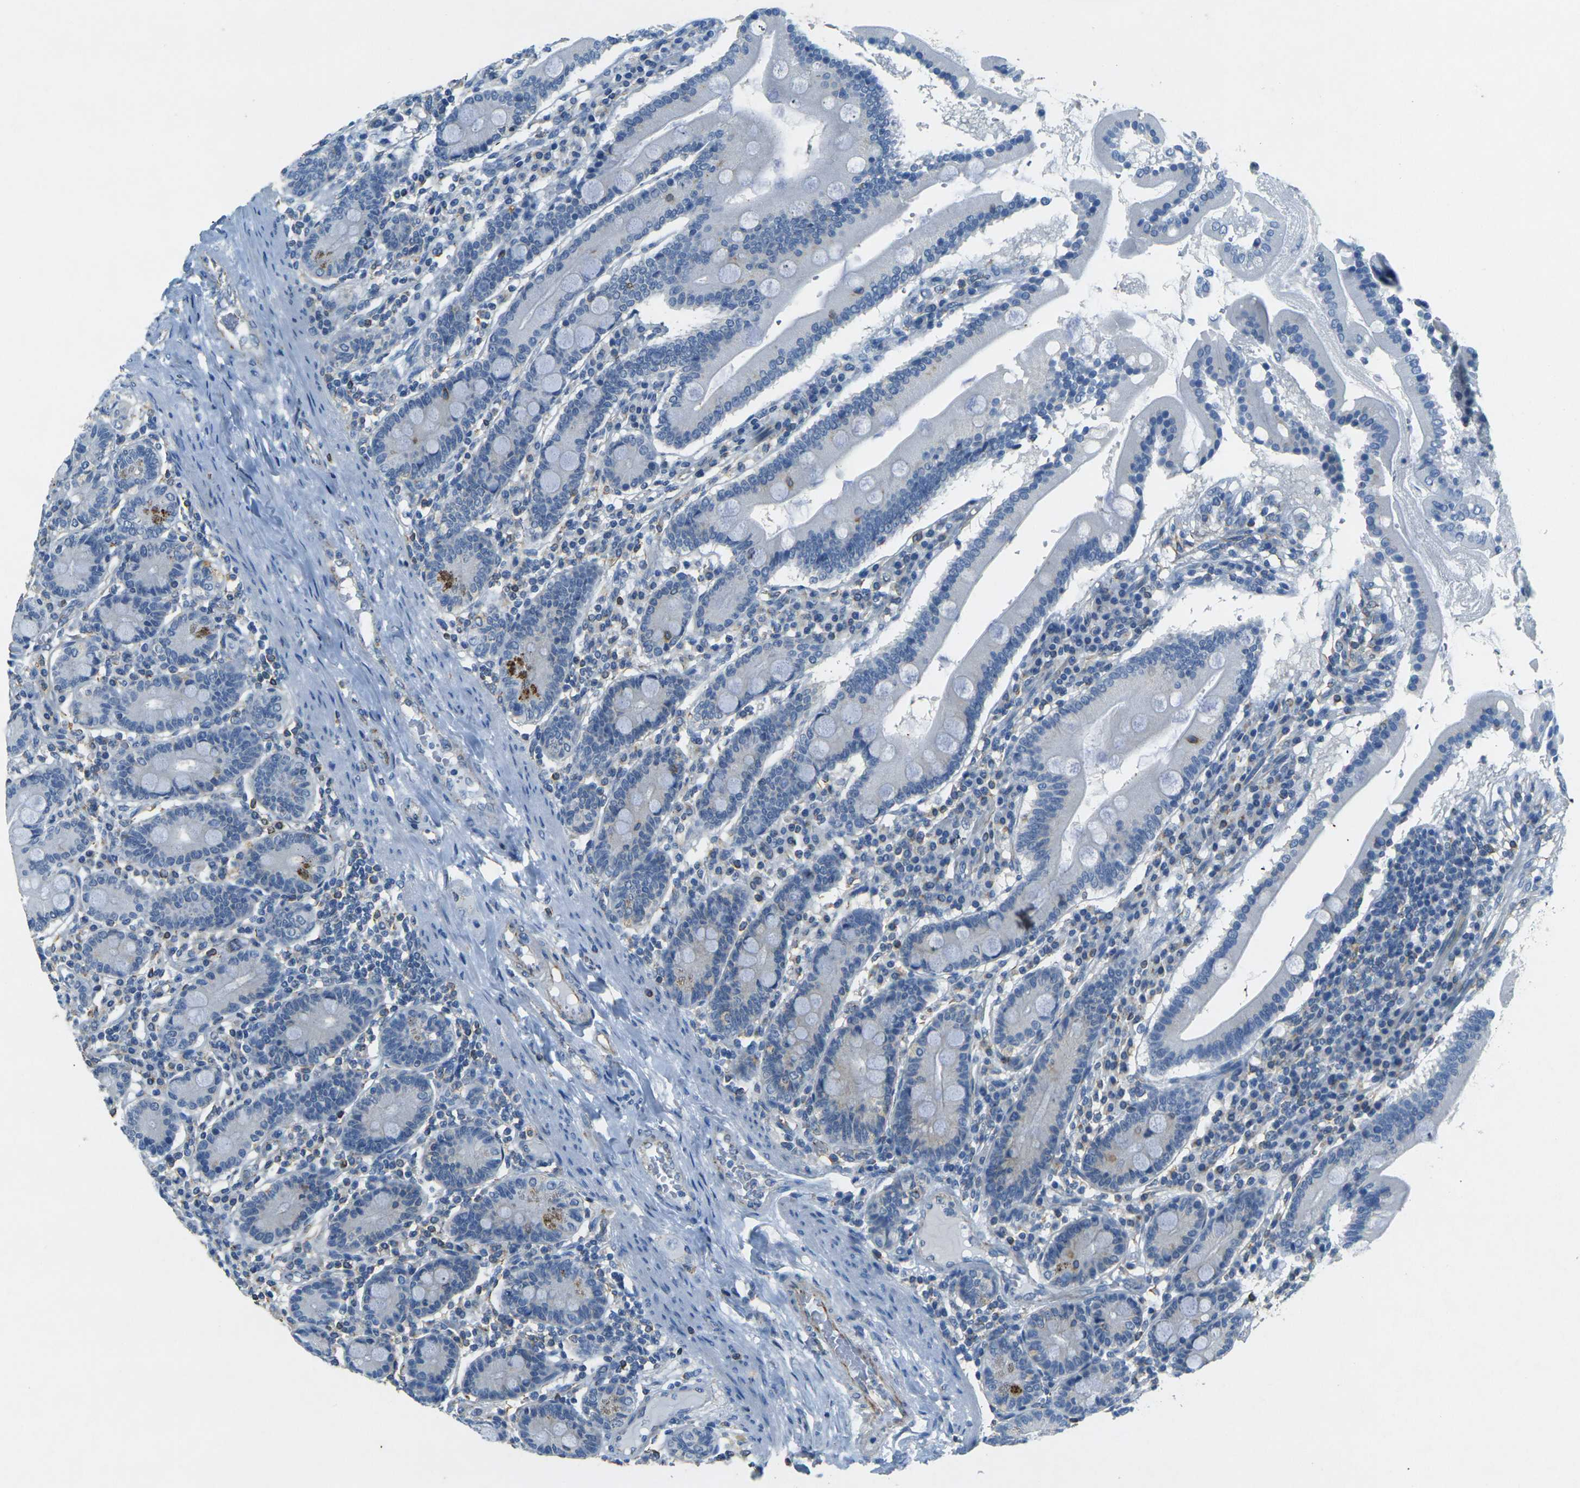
{"staining": {"intensity": "moderate", "quantity": "<25%", "location": "cytoplasmic/membranous"}, "tissue": "duodenum", "cell_type": "Glandular cells", "image_type": "normal", "snomed": [{"axis": "morphology", "description": "Normal tissue, NOS"}, {"axis": "topography", "description": "Duodenum"}], "caption": "Moderate cytoplasmic/membranous protein expression is appreciated in about <25% of glandular cells in duodenum. The protein of interest is shown in brown color, while the nuclei are stained blue.", "gene": "SORT1", "patient": {"sex": "male", "age": 50}}